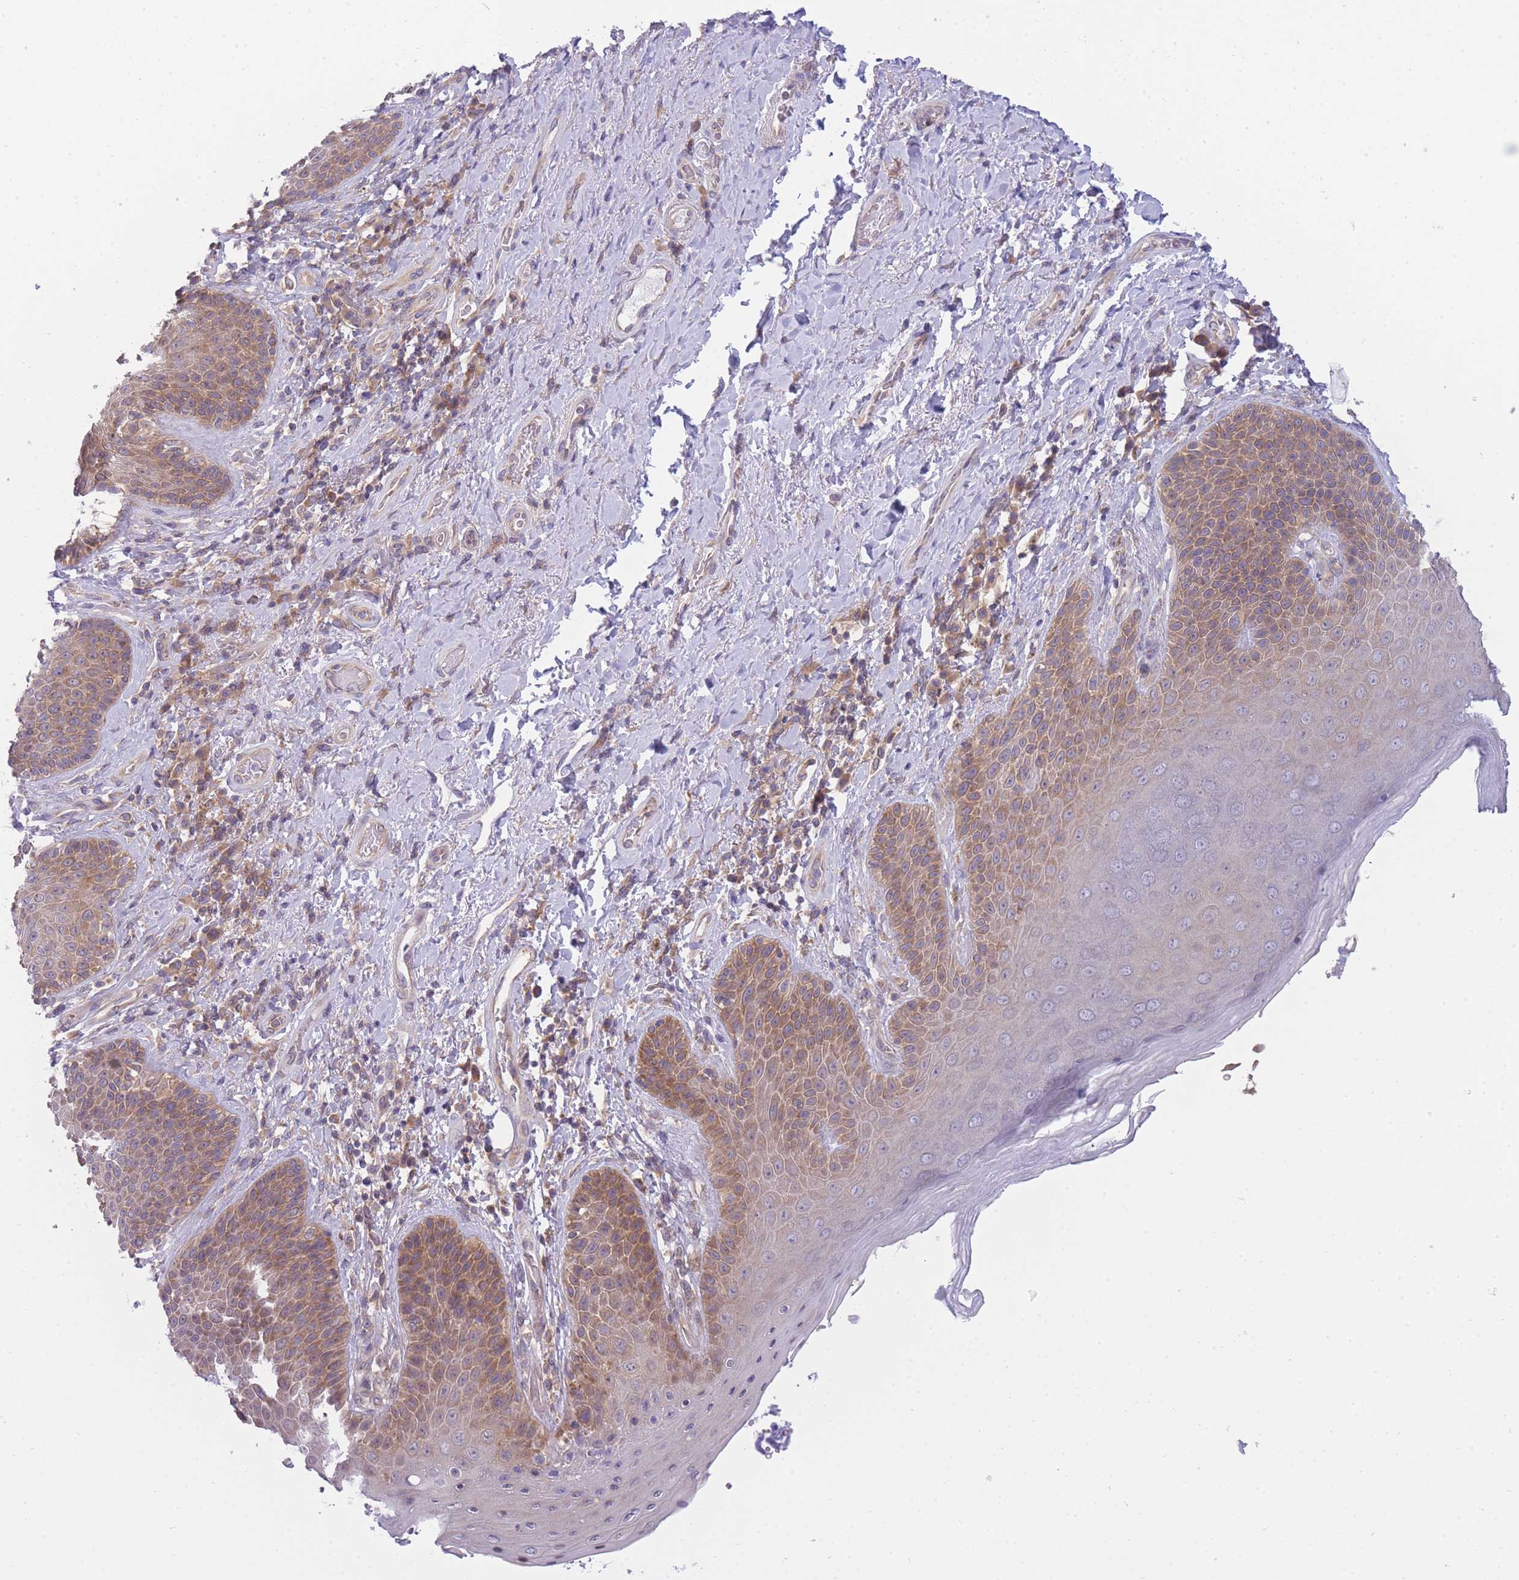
{"staining": {"intensity": "weak", "quantity": "25%-75%", "location": "cytoplasmic/membranous"}, "tissue": "skin", "cell_type": "Epidermal cells", "image_type": "normal", "snomed": [{"axis": "morphology", "description": "Normal tissue, NOS"}, {"axis": "topography", "description": "Anal"}], "caption": "High-power microscopy captured an immunohistochemistry image of normal skin, revealing weak cytoplasmic/membranous staining in about 25%-75% of epidermal cells. (DAB (3,3'-diaminobenzidine) IHC with brightfield microscopy, high magnification).", "gene": "PFDN6", "patient": {"sex": "female", "age": 89}}